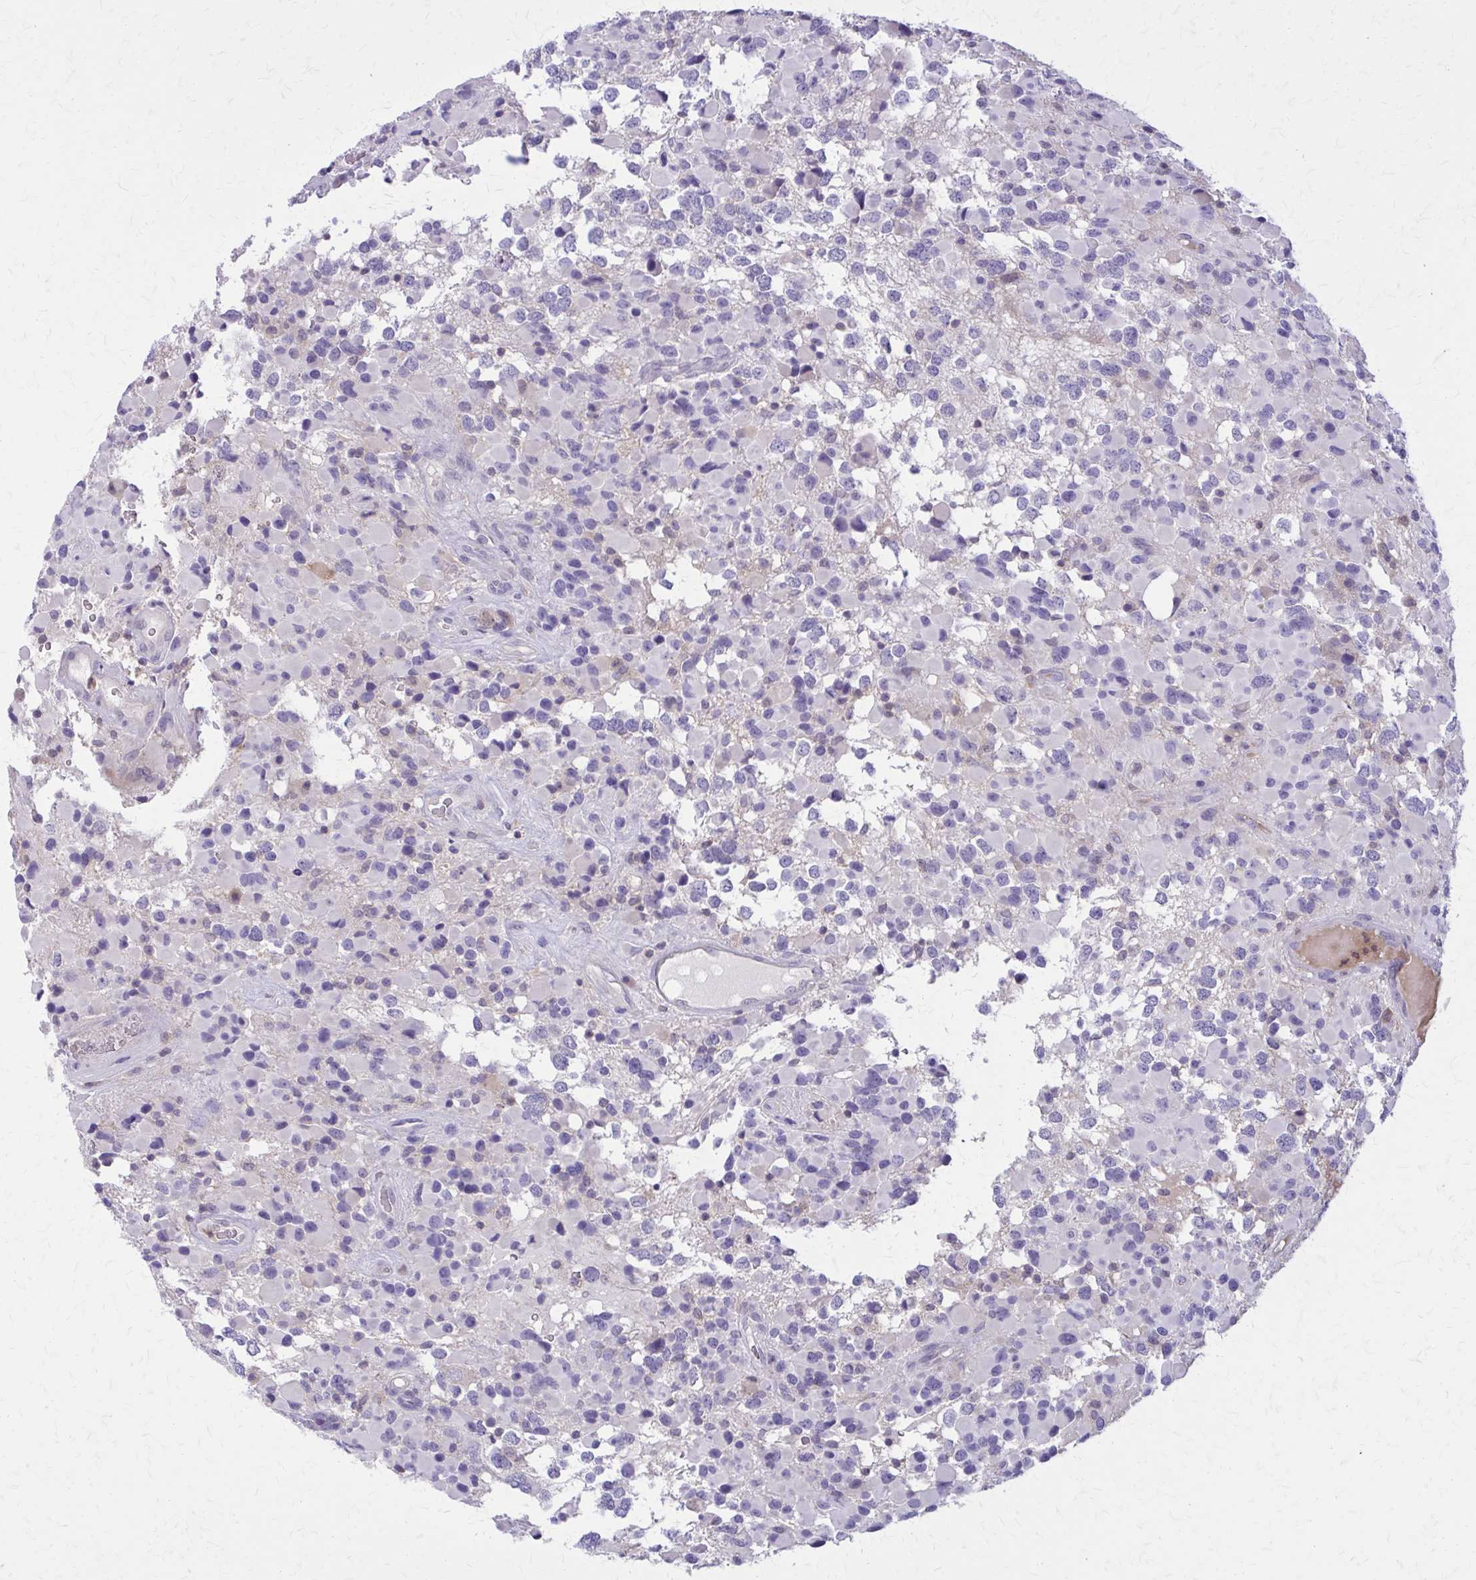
{"staining": {"intensity": "negative", "quantity": "none", "location": "none"}, "tissue": "glioma", "cell_type": "Tumor cells", "image_type": "cancer", "snomed": [{"axis": "morphology", "description": "Glioma, malignant, High grade"}, {"axis": "topography", "description": "Brain"}], "caption": "An image of malignant glioma (high-grade) stained for a protein demonstrates no brown staining in tumor cells.", "gene": "NRBF2", "patient": {"sex": "female", "age": 40}}